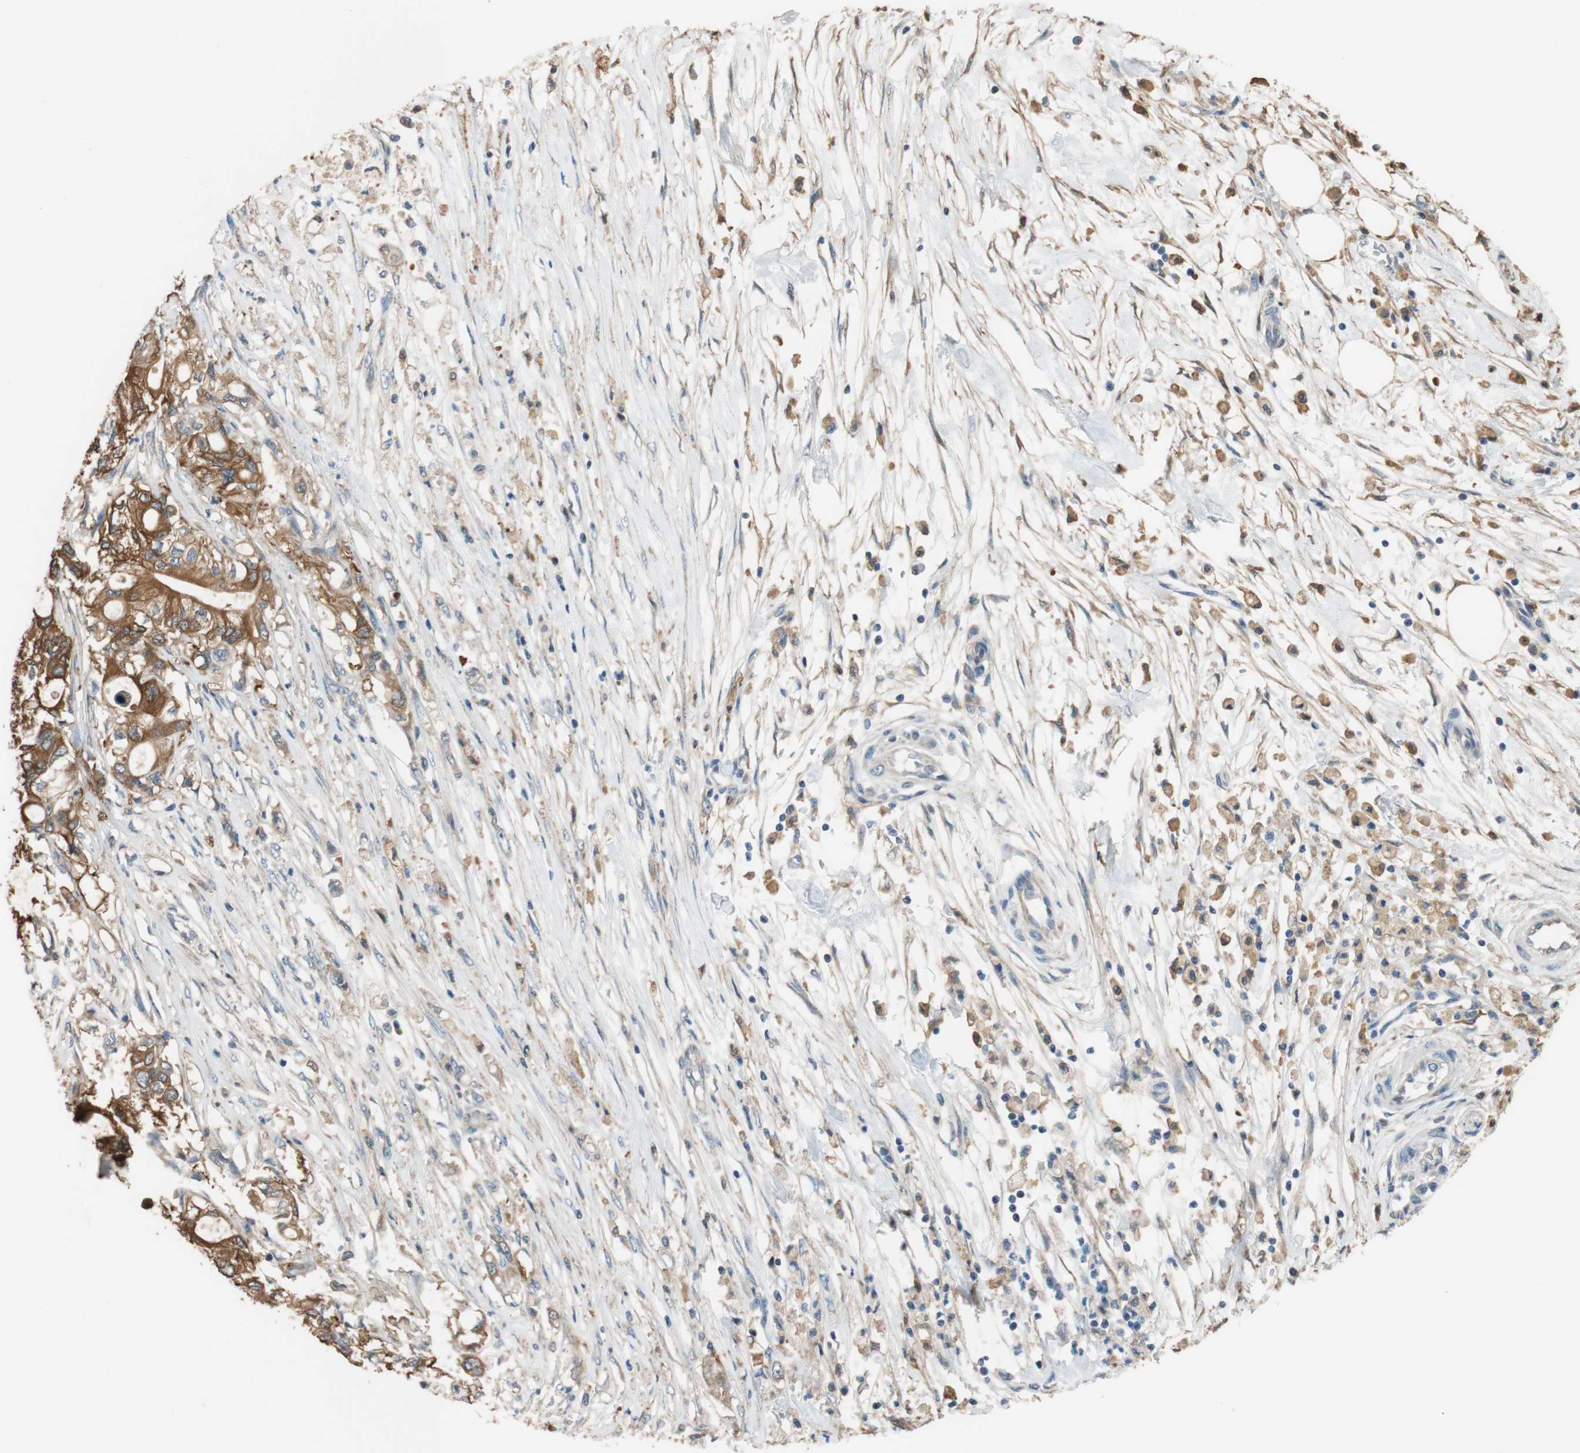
{"staining": {"intensity": "strong", "quantity": ">75%", "location": "cytoplasmic/membranous"}, "tissue": "pancreatic cancer", "cell_type": "Tumor cells", "image_type": "cancer", "snomed": [{"axis": "morphology", "description": "Adenocarcinoma, NOS"}, {"axis": "topography", "description": "Pancreas"}], "caption": "Adenocarcinoma (pancreatic) stained with DAB (3,3'-diaminobenzidine) immunohistochemistry (IHC) shows high levels of strong cytoplasmic/membranous positivity in about >75% of tumor cells.", "gene": "ALDH1A2", "patient": {"sex": "male", "age": 79}}